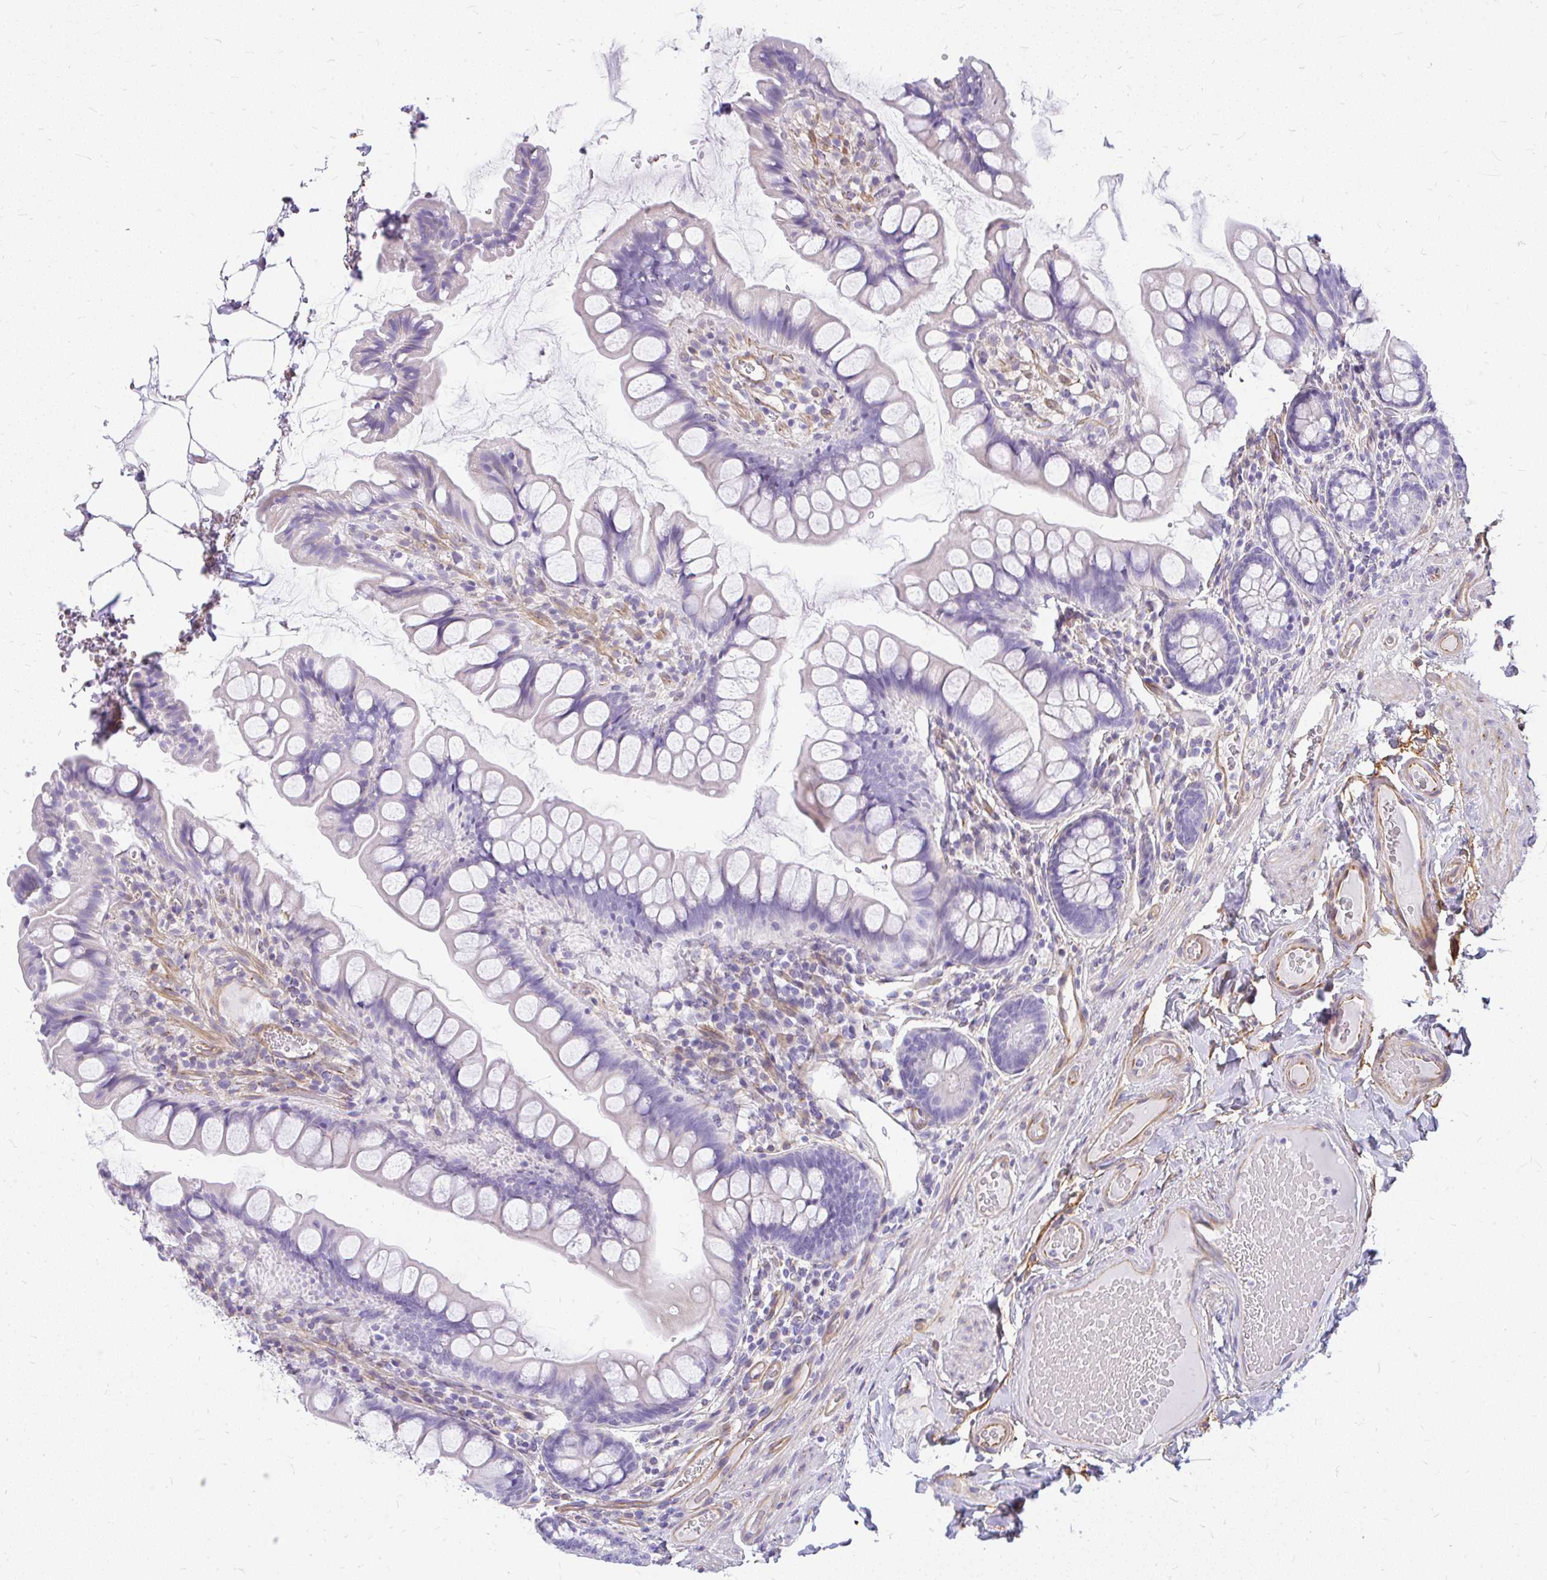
{"staining": {"intensity": "negative", "quantity": "none", "location": "none"}, "tissue": "small intestine", "cell_type": "Glandular cells", "image_type": "normal", "snomed": [{"axis": "morphology", "description": "Normal tissue, NOS"}, {"axis": "topography", "description": "Small intestine"}], "caption": "This is a photomicrograph of immunohistochemistry staining of normal small intestine, which shows no staining in glandular cells.", "gene": "FAM83C", "patient": {"sex": "male", "age": 70}}